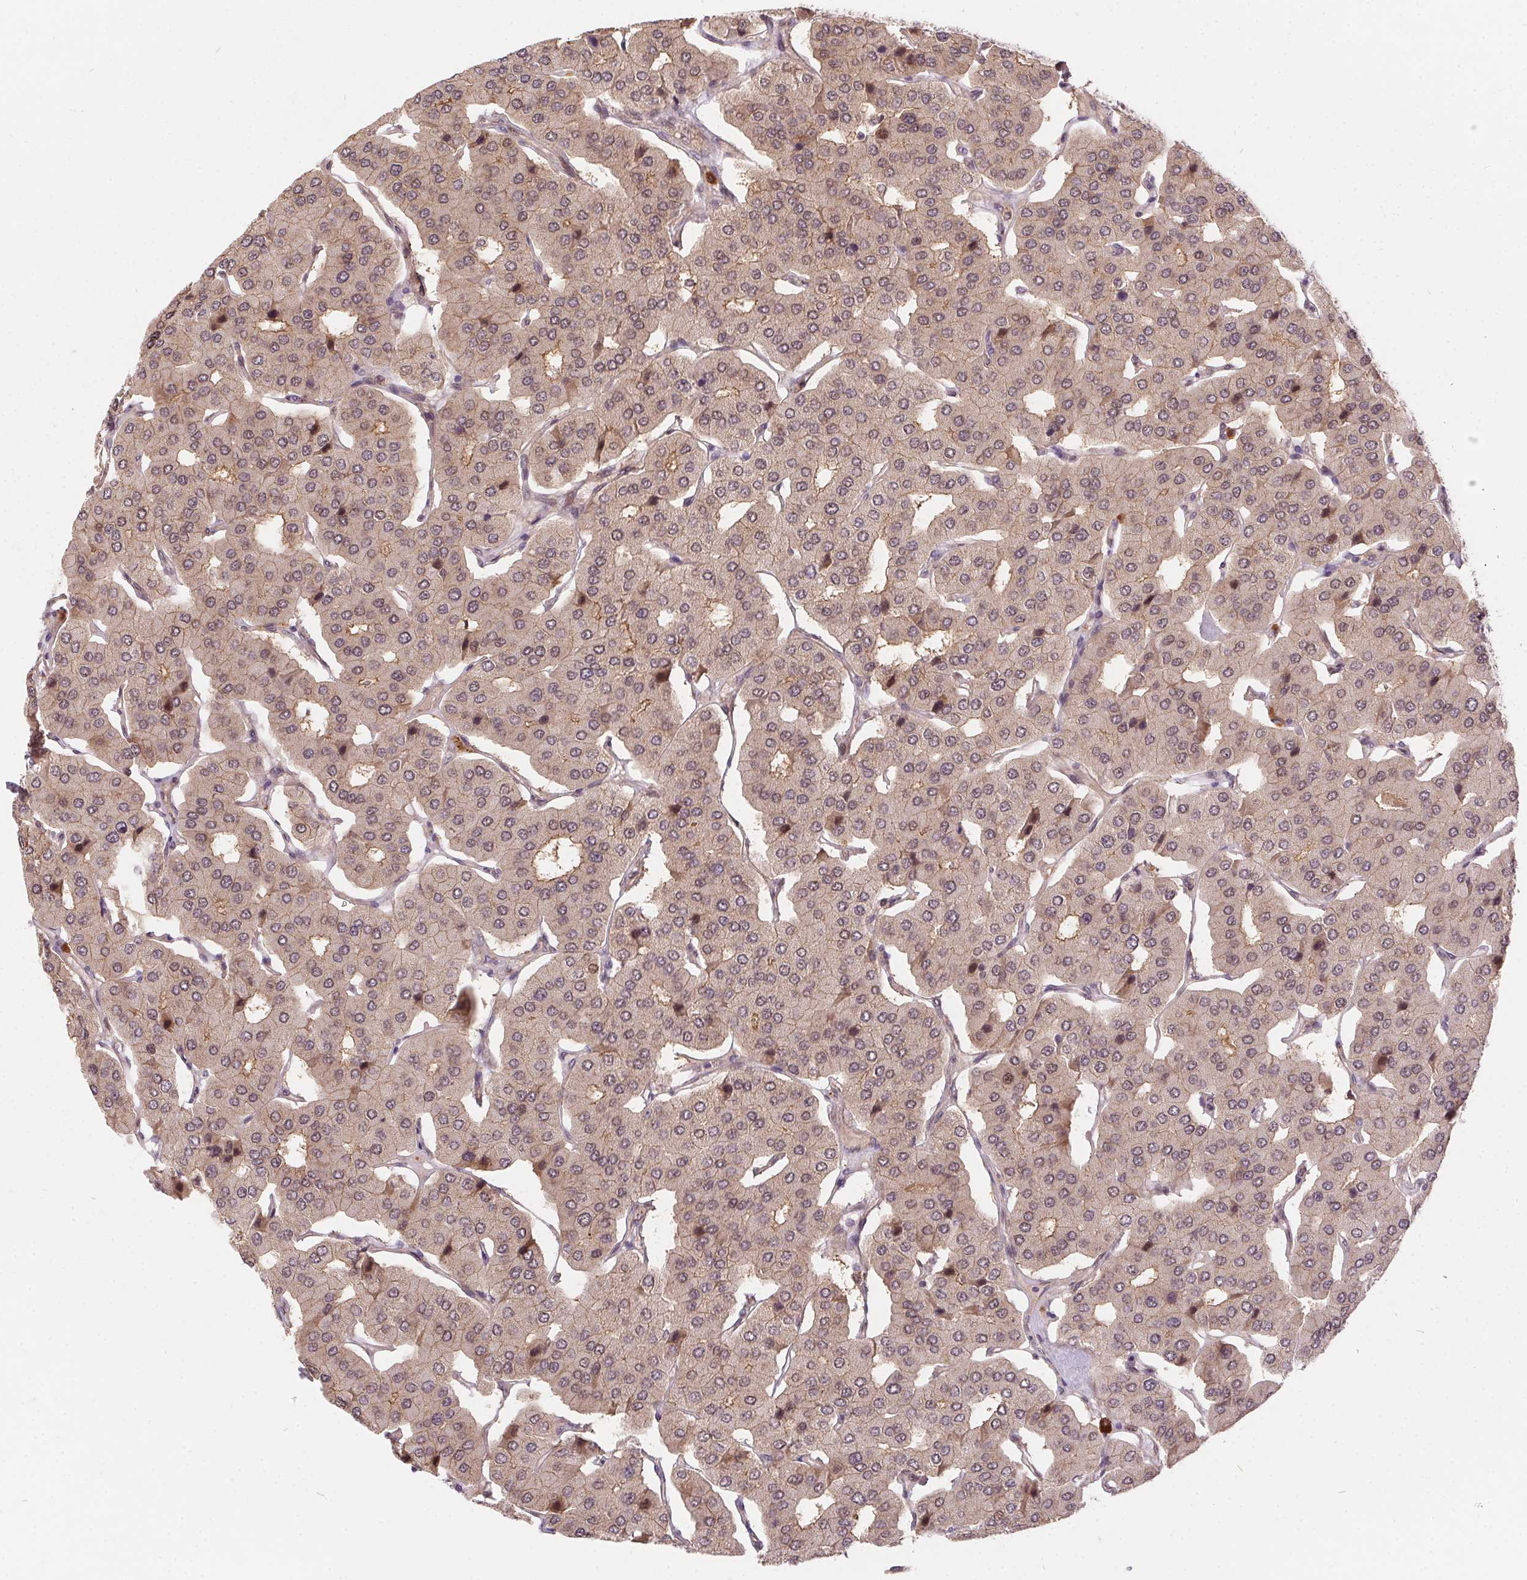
{"staining": {"intensity": "weak", "quantity": "<25%", "location": "cytoplasmic/membranous"}, "tissue": "parathyroid gland", "cell_type": "Glandular cells", "image_type": "normal", "snomed": [{"axis": "morphology", "description": "Normal tissue, NOS"}, {"axis": "morphology", "description": "Adenoma, NOS"}, {"axis": "topography", "description": "Parathyroid gland"}], "caption": "High power microscopy photomicrograph of an immunohistochemistry photomicrograph of benign parathyroid gland, revealing no significant staining in glandular cells.", "gene": "NUDT16", "patient": {"sex": "female", "age": 86}}